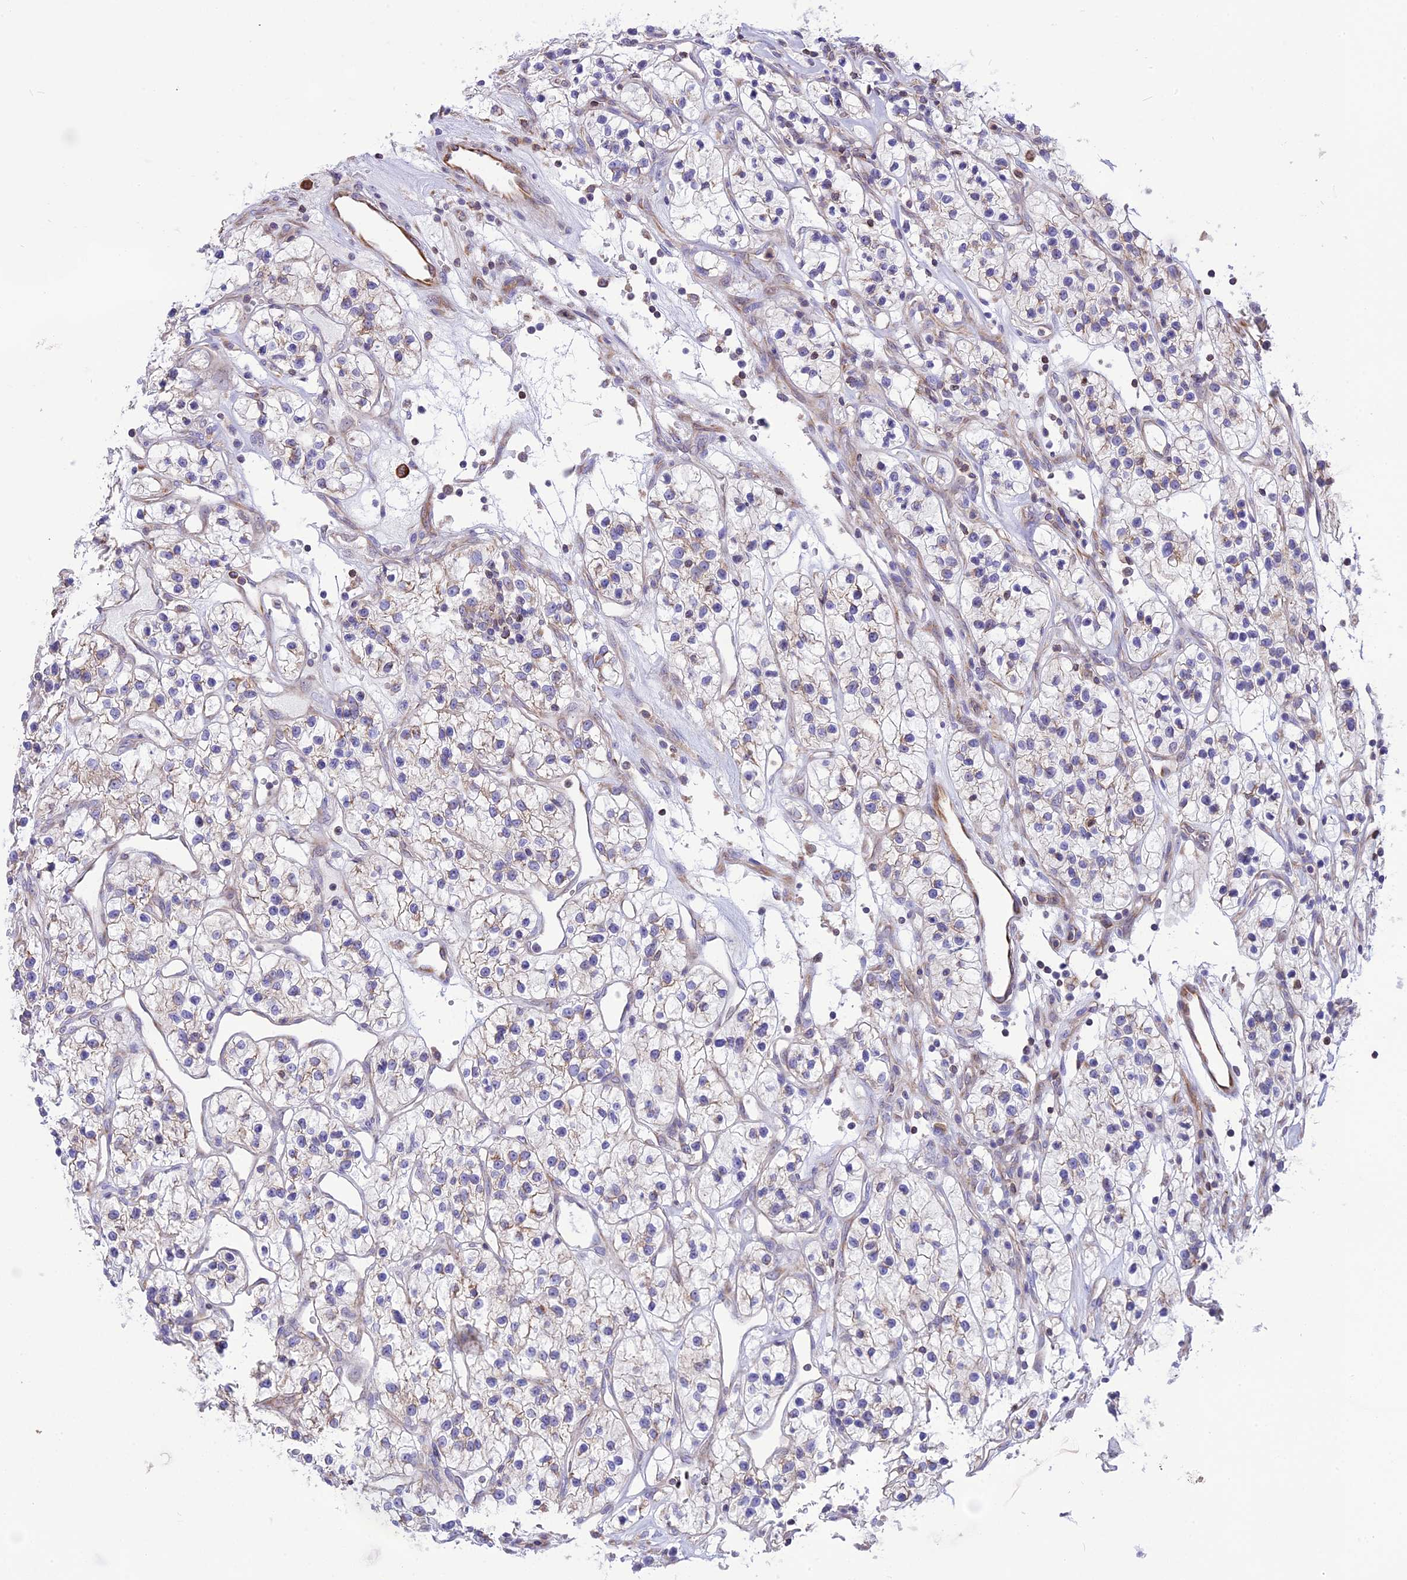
{"staining": {"intensity": "weak", "quantity": "<25%", "location": "cytoplasmic/membranous"}, "tissue": "renal cancer", "cell_type": "Tumor cells", "image_type": "cancer", "snomed": [{"axis": "morphology", "description": "Adenocarcinoma, NOS"}, {"axis": "topography", "description": "Kidney"}], "caption": "This is an immunohistochemistry histopathology image of renal adenocarcinoma. There is no staining in tumor cells.", "gene": "DOC2B", "patient": {"sex": "female", "age": 57}}